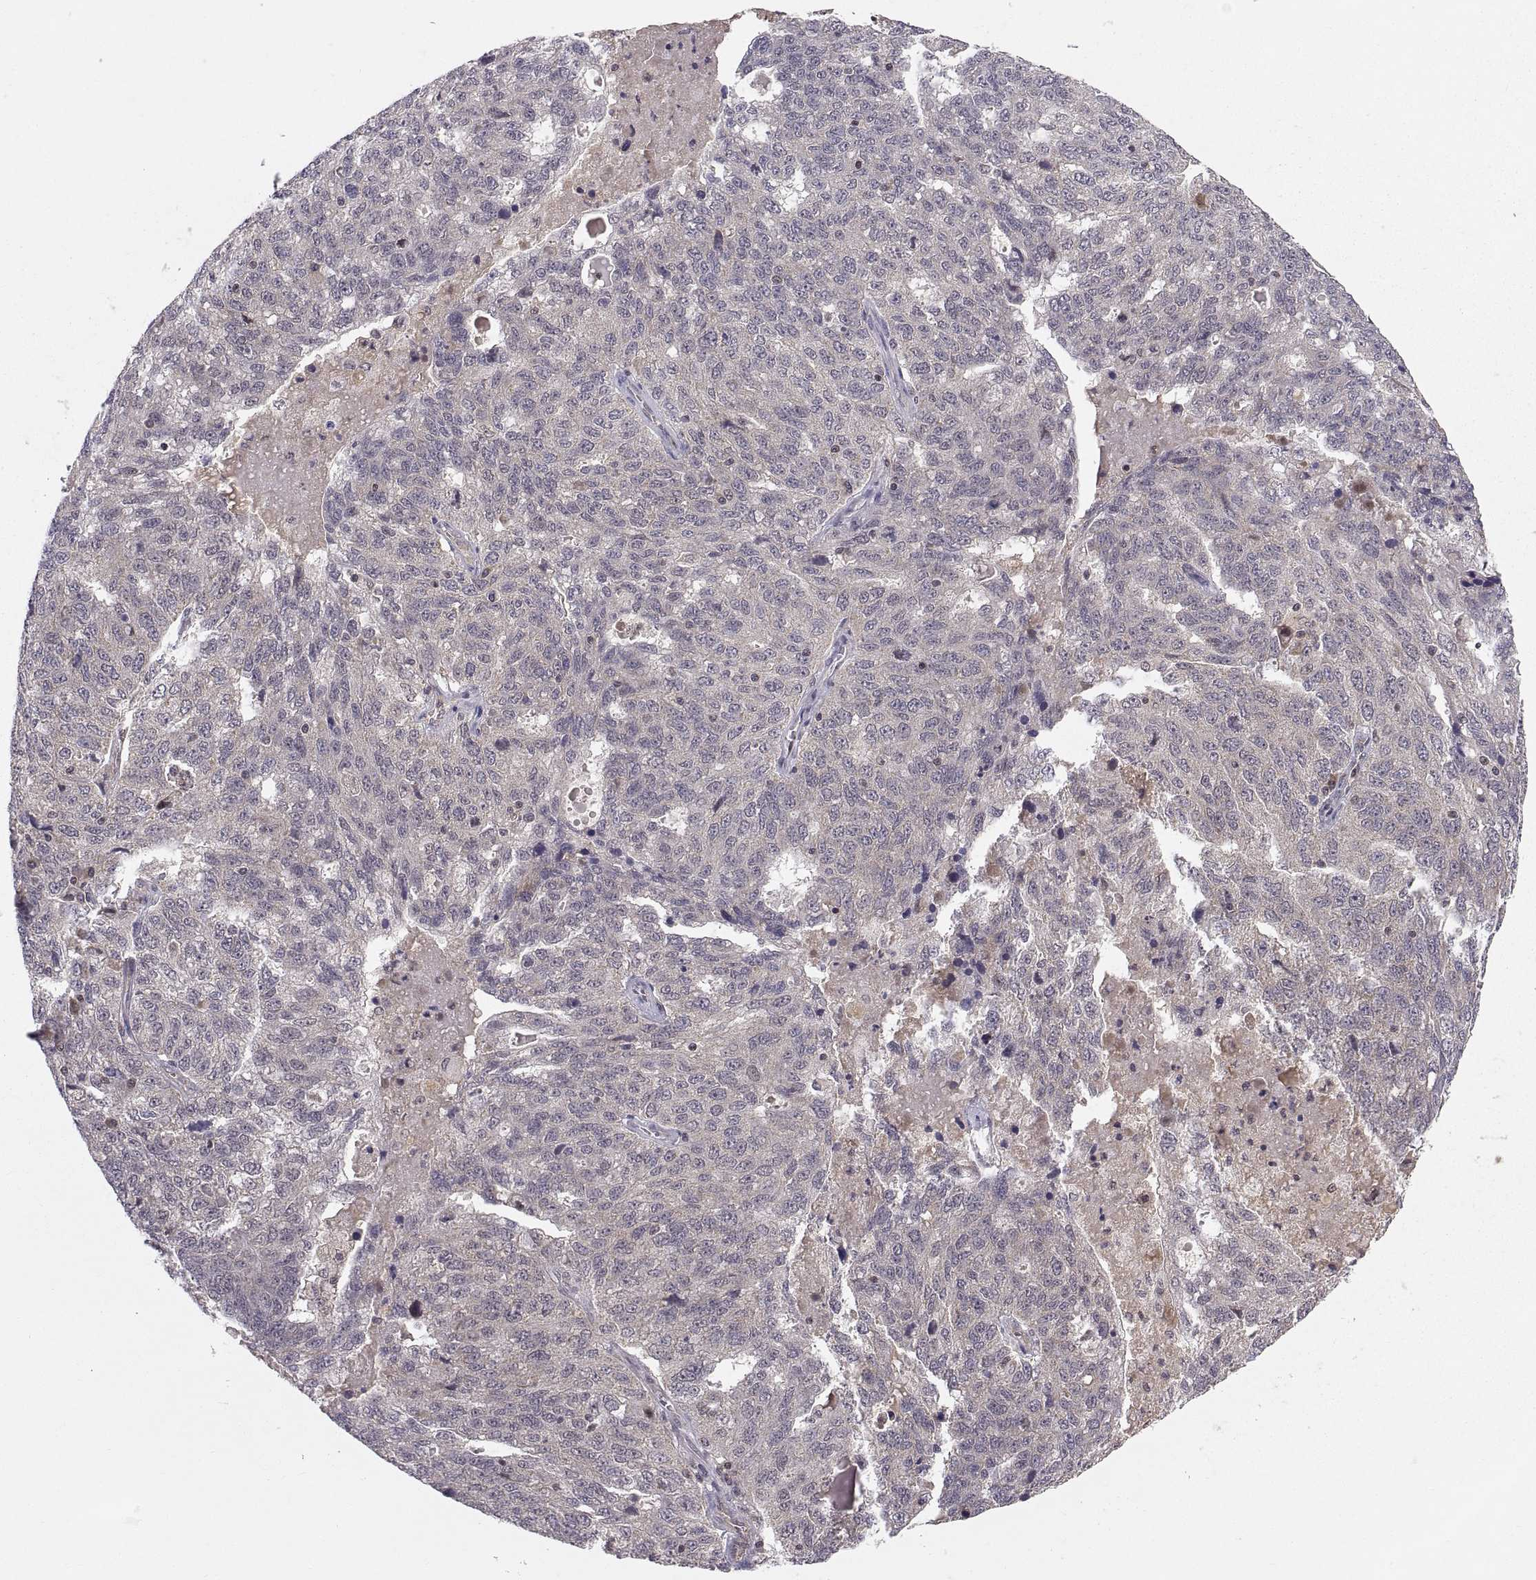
{"staining": {"intensity": "negative", "quantity": "none", "location": "none"}, "tissue": "ovarian cancer", "cell_type": "Tumor cells", "image_type": "cancer", "snomed": [{"axis": "morphology", "description": "Cystadenocarcinoma, serous, NOS"}, {"axis": "topography", "description": "Ovary"}], "caption": "Ovarian serous cystadenocarcinoma was stained to show a protein in brown. There is no significant staining in tumor cells. The staining is performed using DAB brown chromogen with nuclei counter-stained in using hematoxylin.", "gene": "ABL2", "patient": {"sex": "female", "age": 71}}